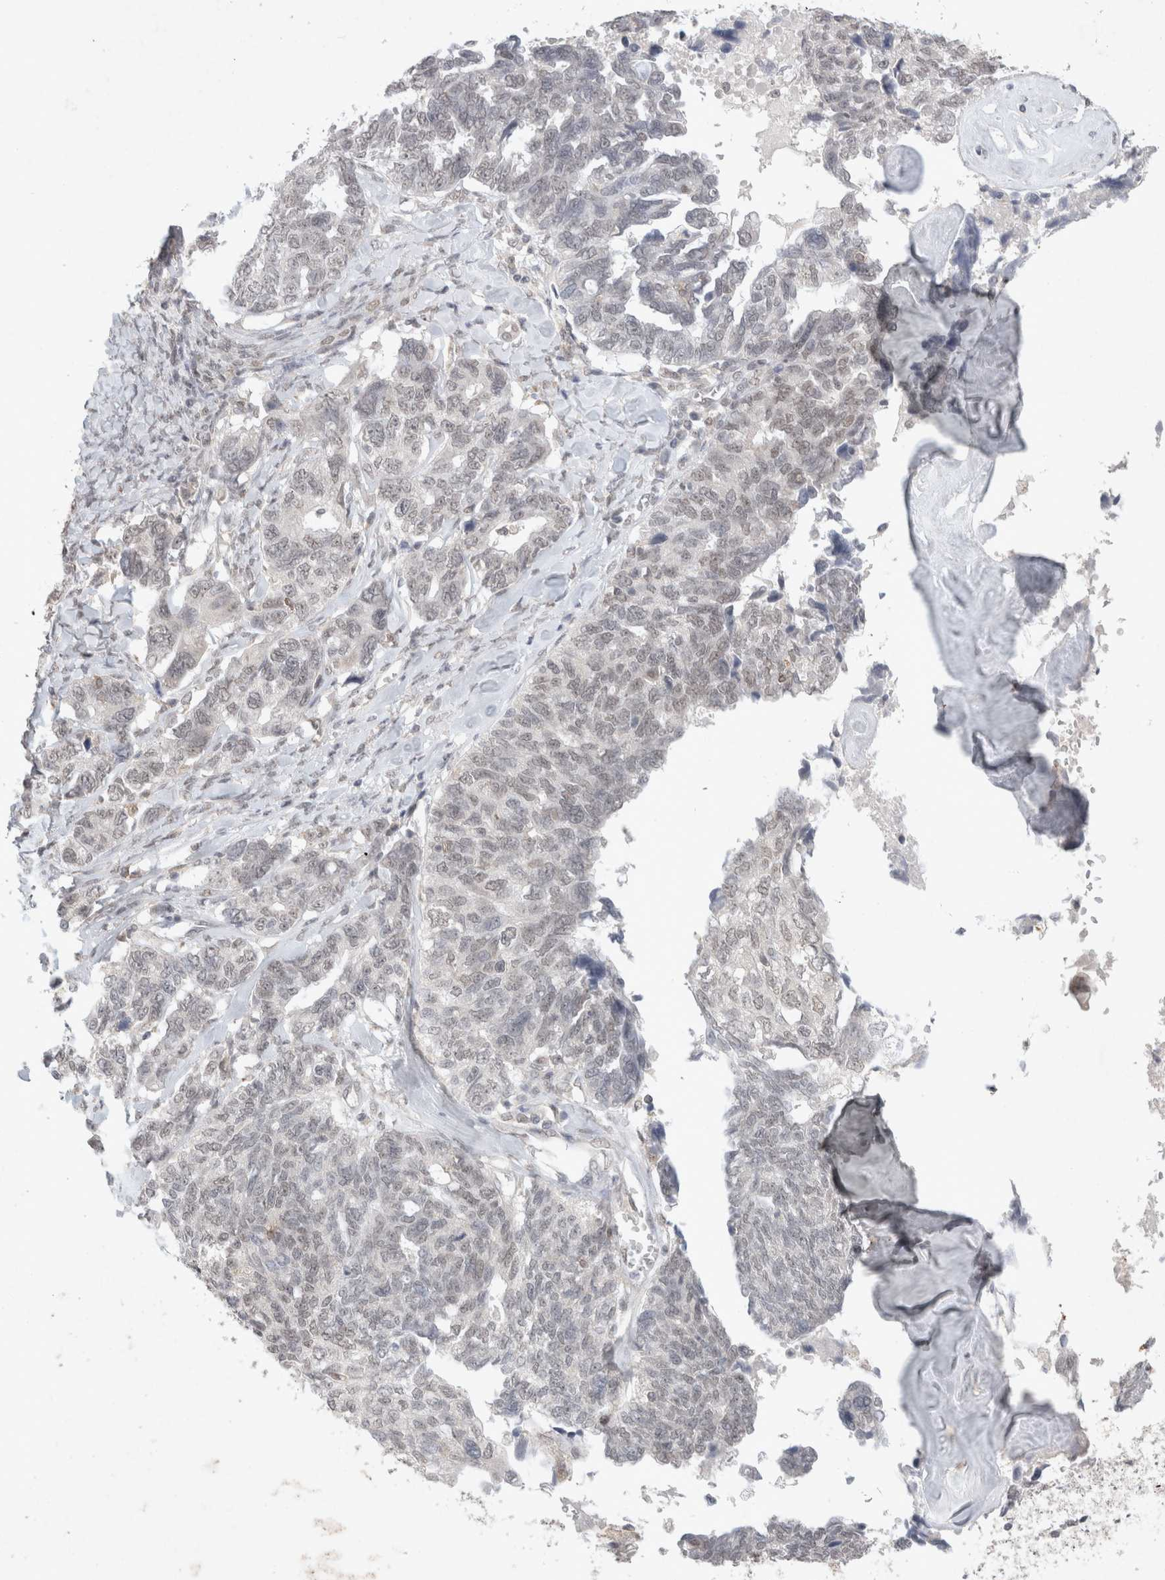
{"staining": {"intensity": "negative", "quantity": "none", "location": "none"}, "tissue": "ovarian cancer", "cell_type": "Tumor cells", "image_type": "cancer", "snomed": [{"axis": "morphology", "description": "Cystadenocarcinoma, serous, NOS"}, {"axis": "topography", "description": "Ovary"}], "caption": "Tumor cells are negative for brown protein staining in ovarian cancer (serous cystadenocarcinoma). (DAB (3,3'-diaminobenzidine) immunohistochemistry, high magnification).", "gene": "FBXO42", "patient": {"sex": "female", "age": 79}}